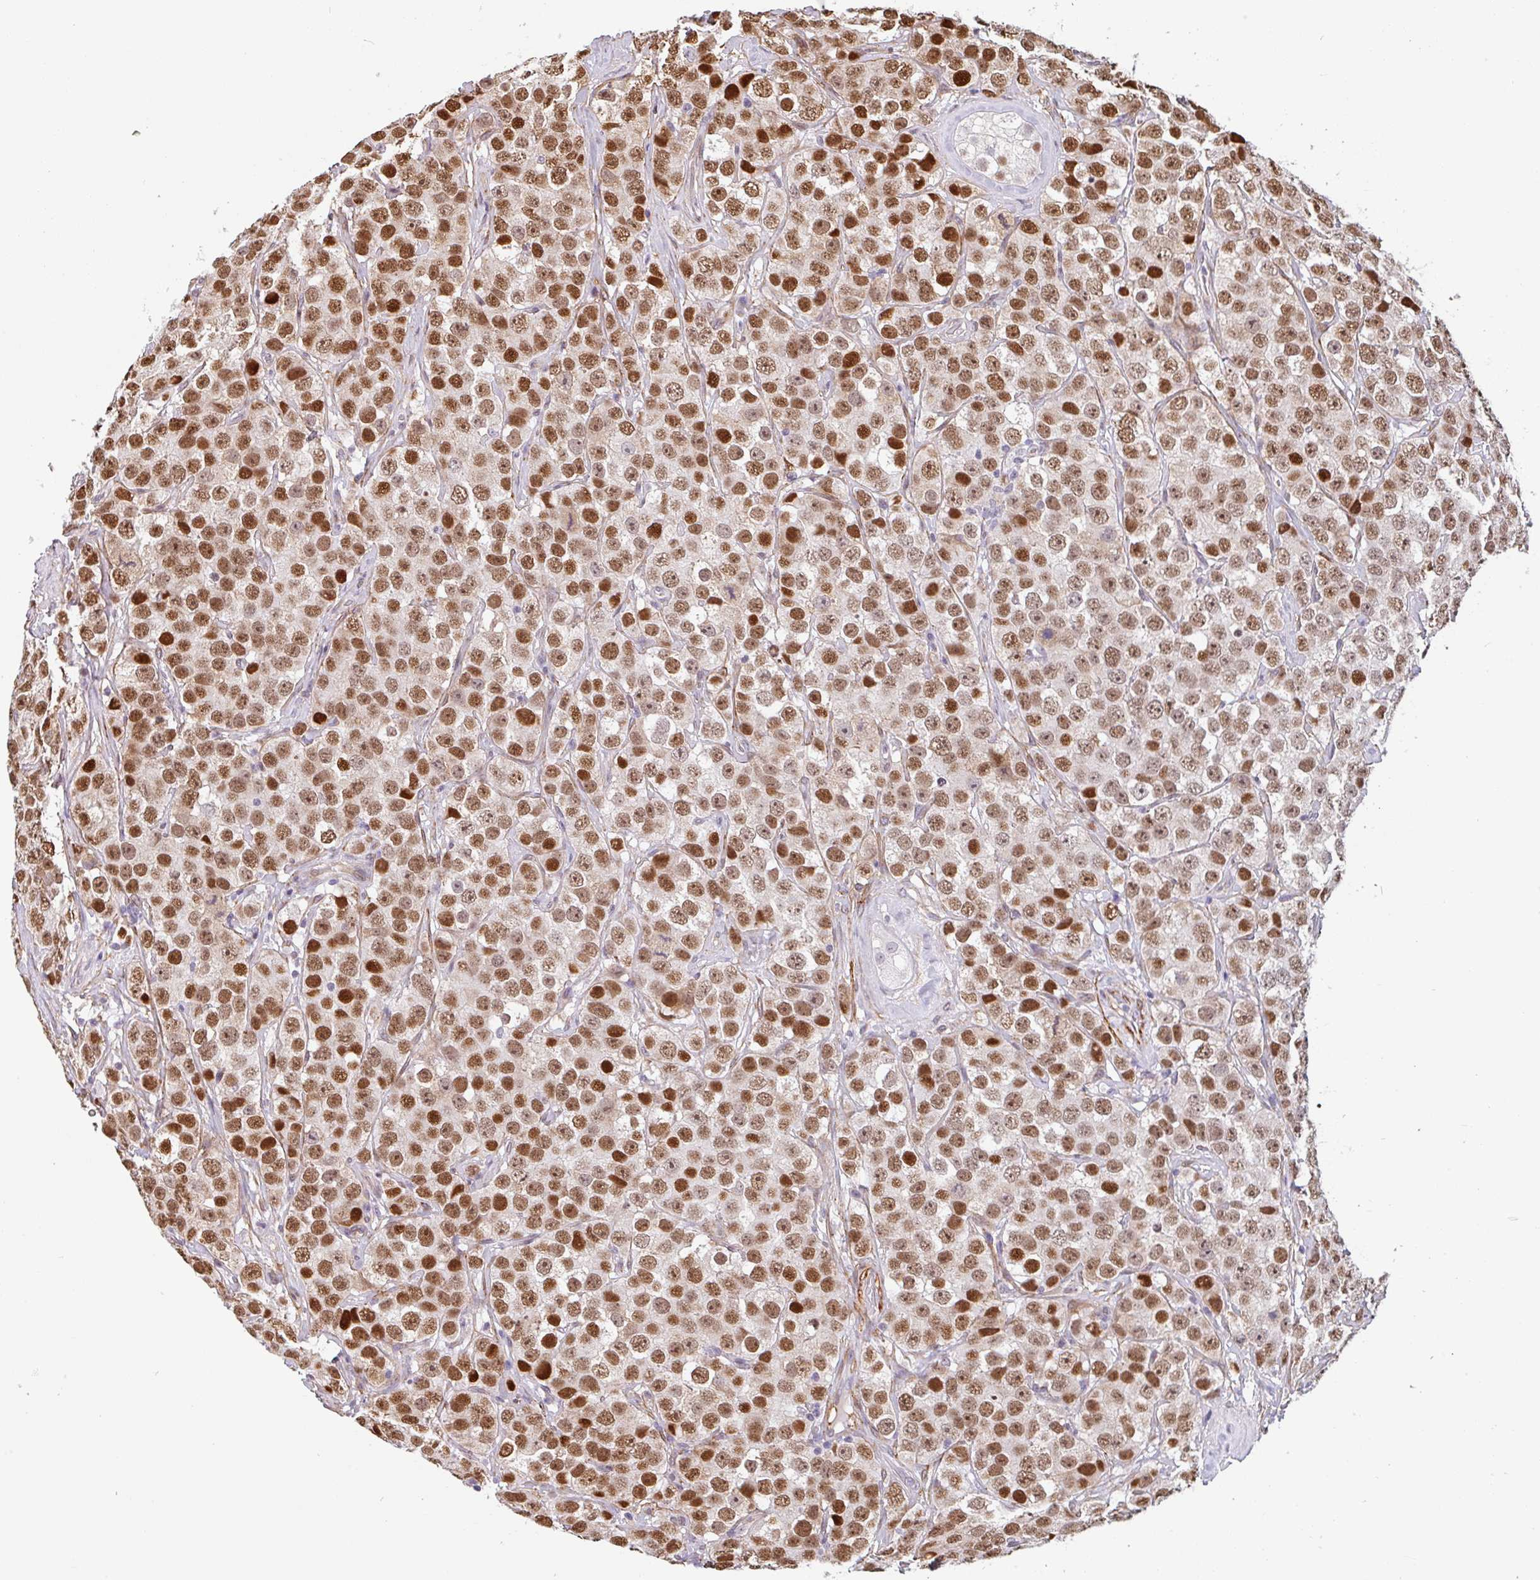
{"staining": {"intensity": "moderate", "quantity": ">75%", "location": "nuclear"}, "tissue": "testis cancer", "cell_type": "Tumor cells", "image_type": "cancer", "snomed": [{"axis": "morphology", "description": "Seminoma, NOS"}, {"axis": "topography", "description": "Testis"}], "caption": "Testis cancer stained with a protein marker demonstrates moderate staining in tumor cells.", "gene": "TMEM119", "patient": {"sex": "male", "age": 28}}